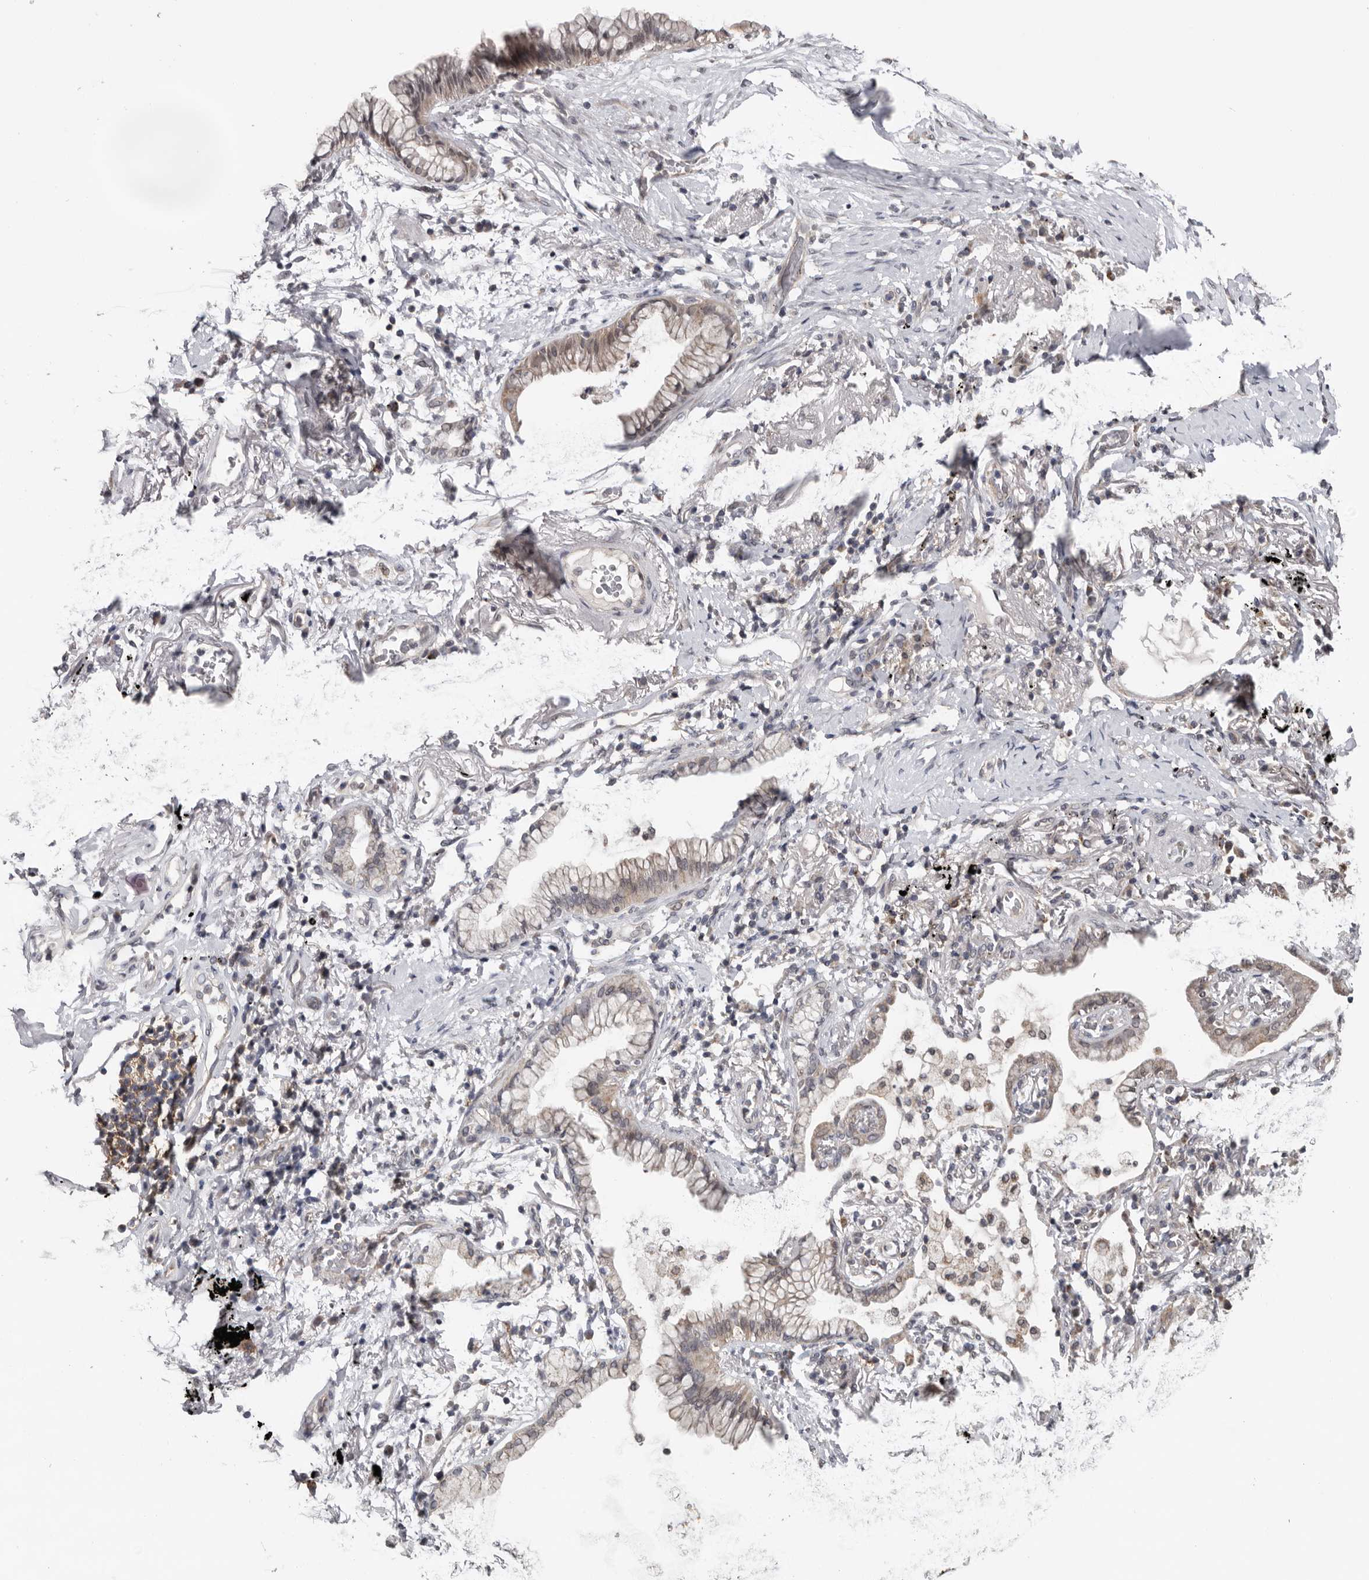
{"staining": {"intensity": "weak", "quantity": "25%-75%", "location": "cytoplasmic/membranous"}, "tissue": "lung cancer", "cell_type": "Tumor cells", "image_type": "cancer", "snomed": [{"axis": "morphology", "description": "Adenocarcinoma, NOS"}, {"axis": "topography", "description": "Lung"}], "caption": "A brown stain labels weak cytoplasmic/membranous expression of a protein in human adenocarcinoma (lung) tumor cells.", "gene": "MOGAT2", "patient": {"sex": "female", "age": 70}}